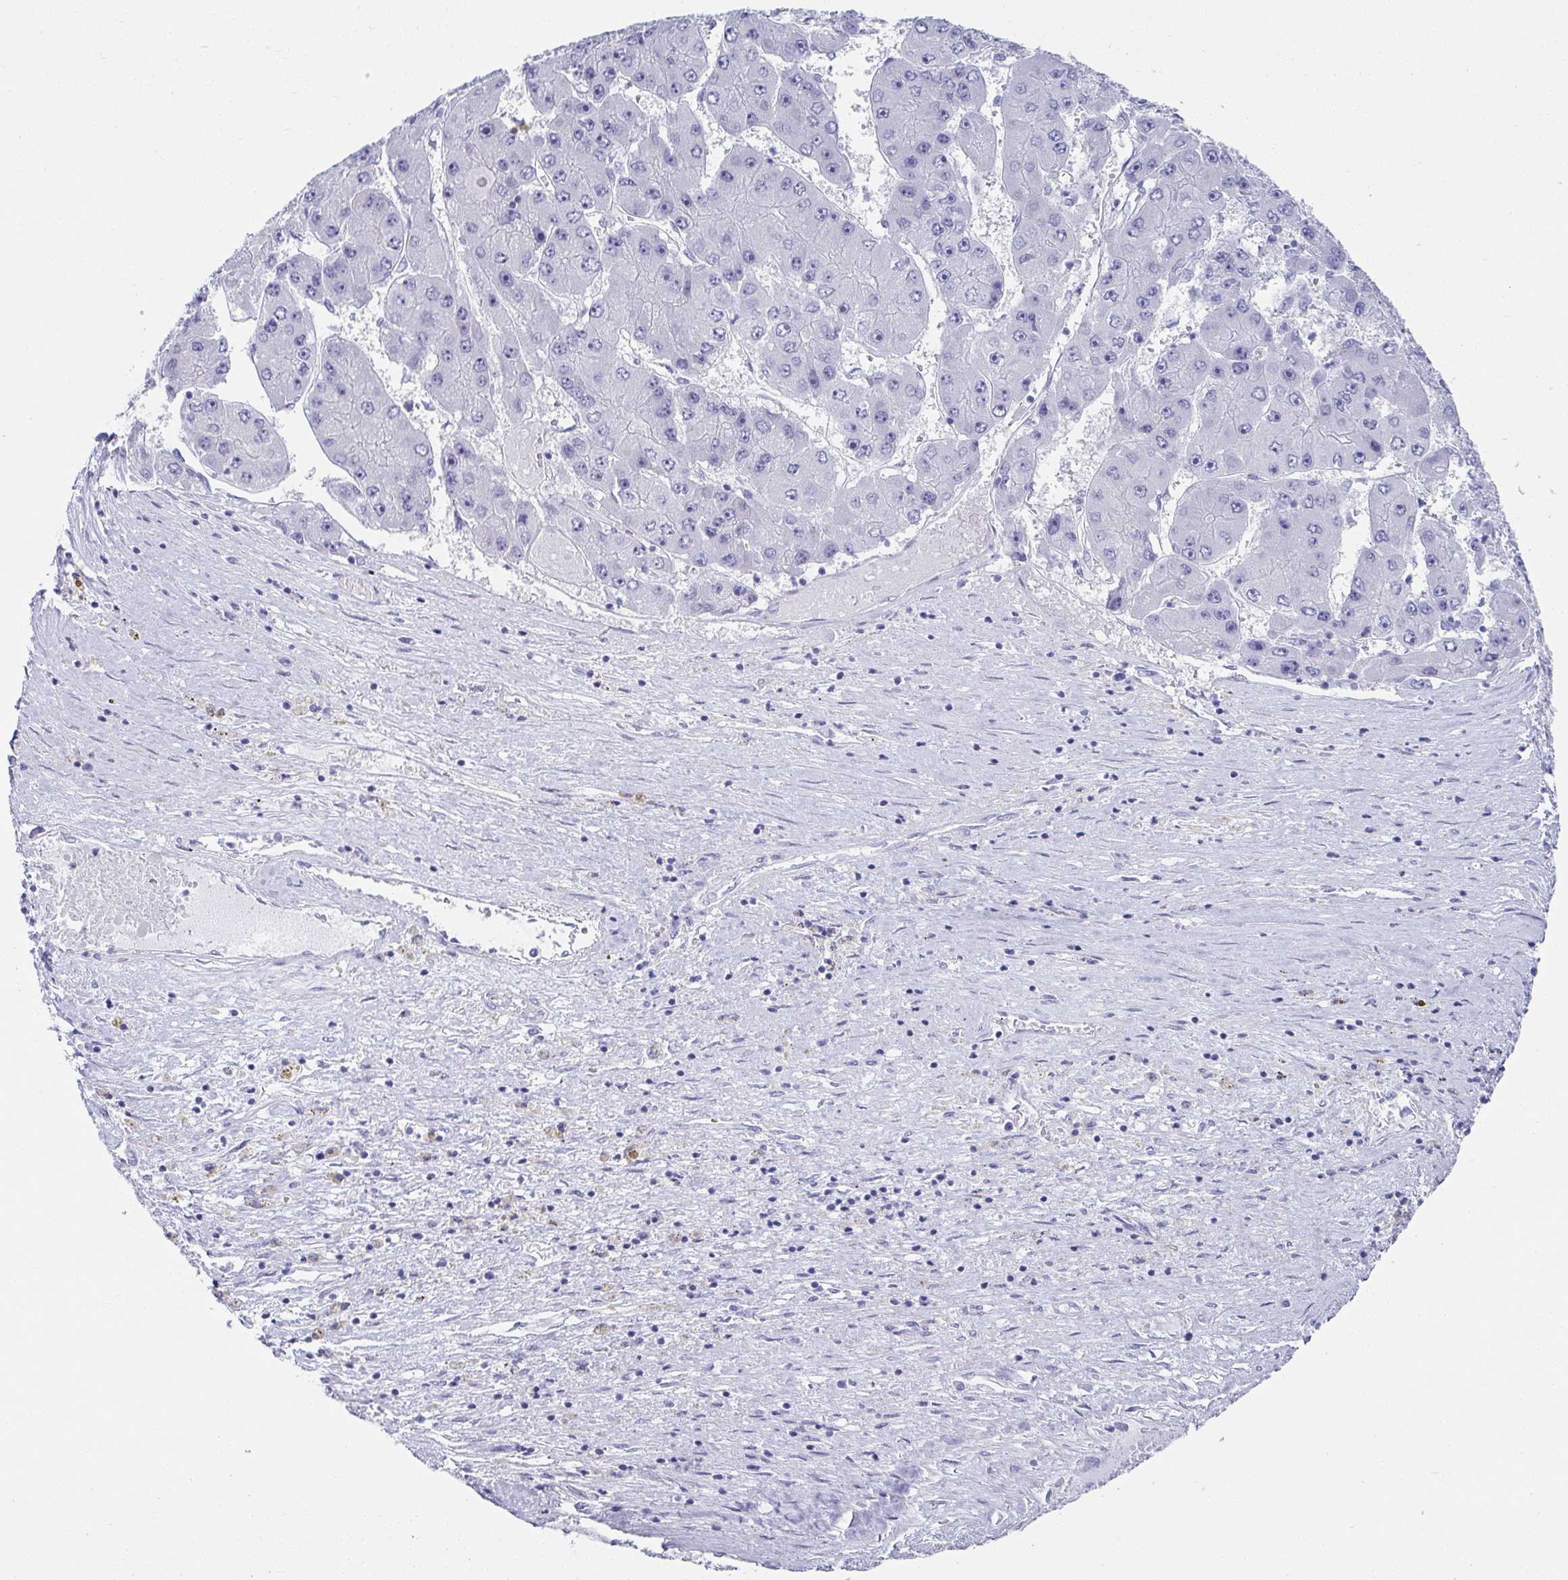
{"staining": {"intensity": "negative", "quantity": "none", "location": "none"}, "tissue": "liver cancer", "cell_type": "Tumor cells", "image_type": "cancer", "snomed": [{"axis": "morphology", "description": "Carcinoma, Hepatocellular, NOS"}, {"axis": "topography", "description": "Liver"}], "caption": "Photomicrograph shows no protein positivity in tumor cells of liver cancer (hepatocellular carcinoma) tissue.", "gene": "SYCP1", "patient": {"sex": "female", "age": 61}}